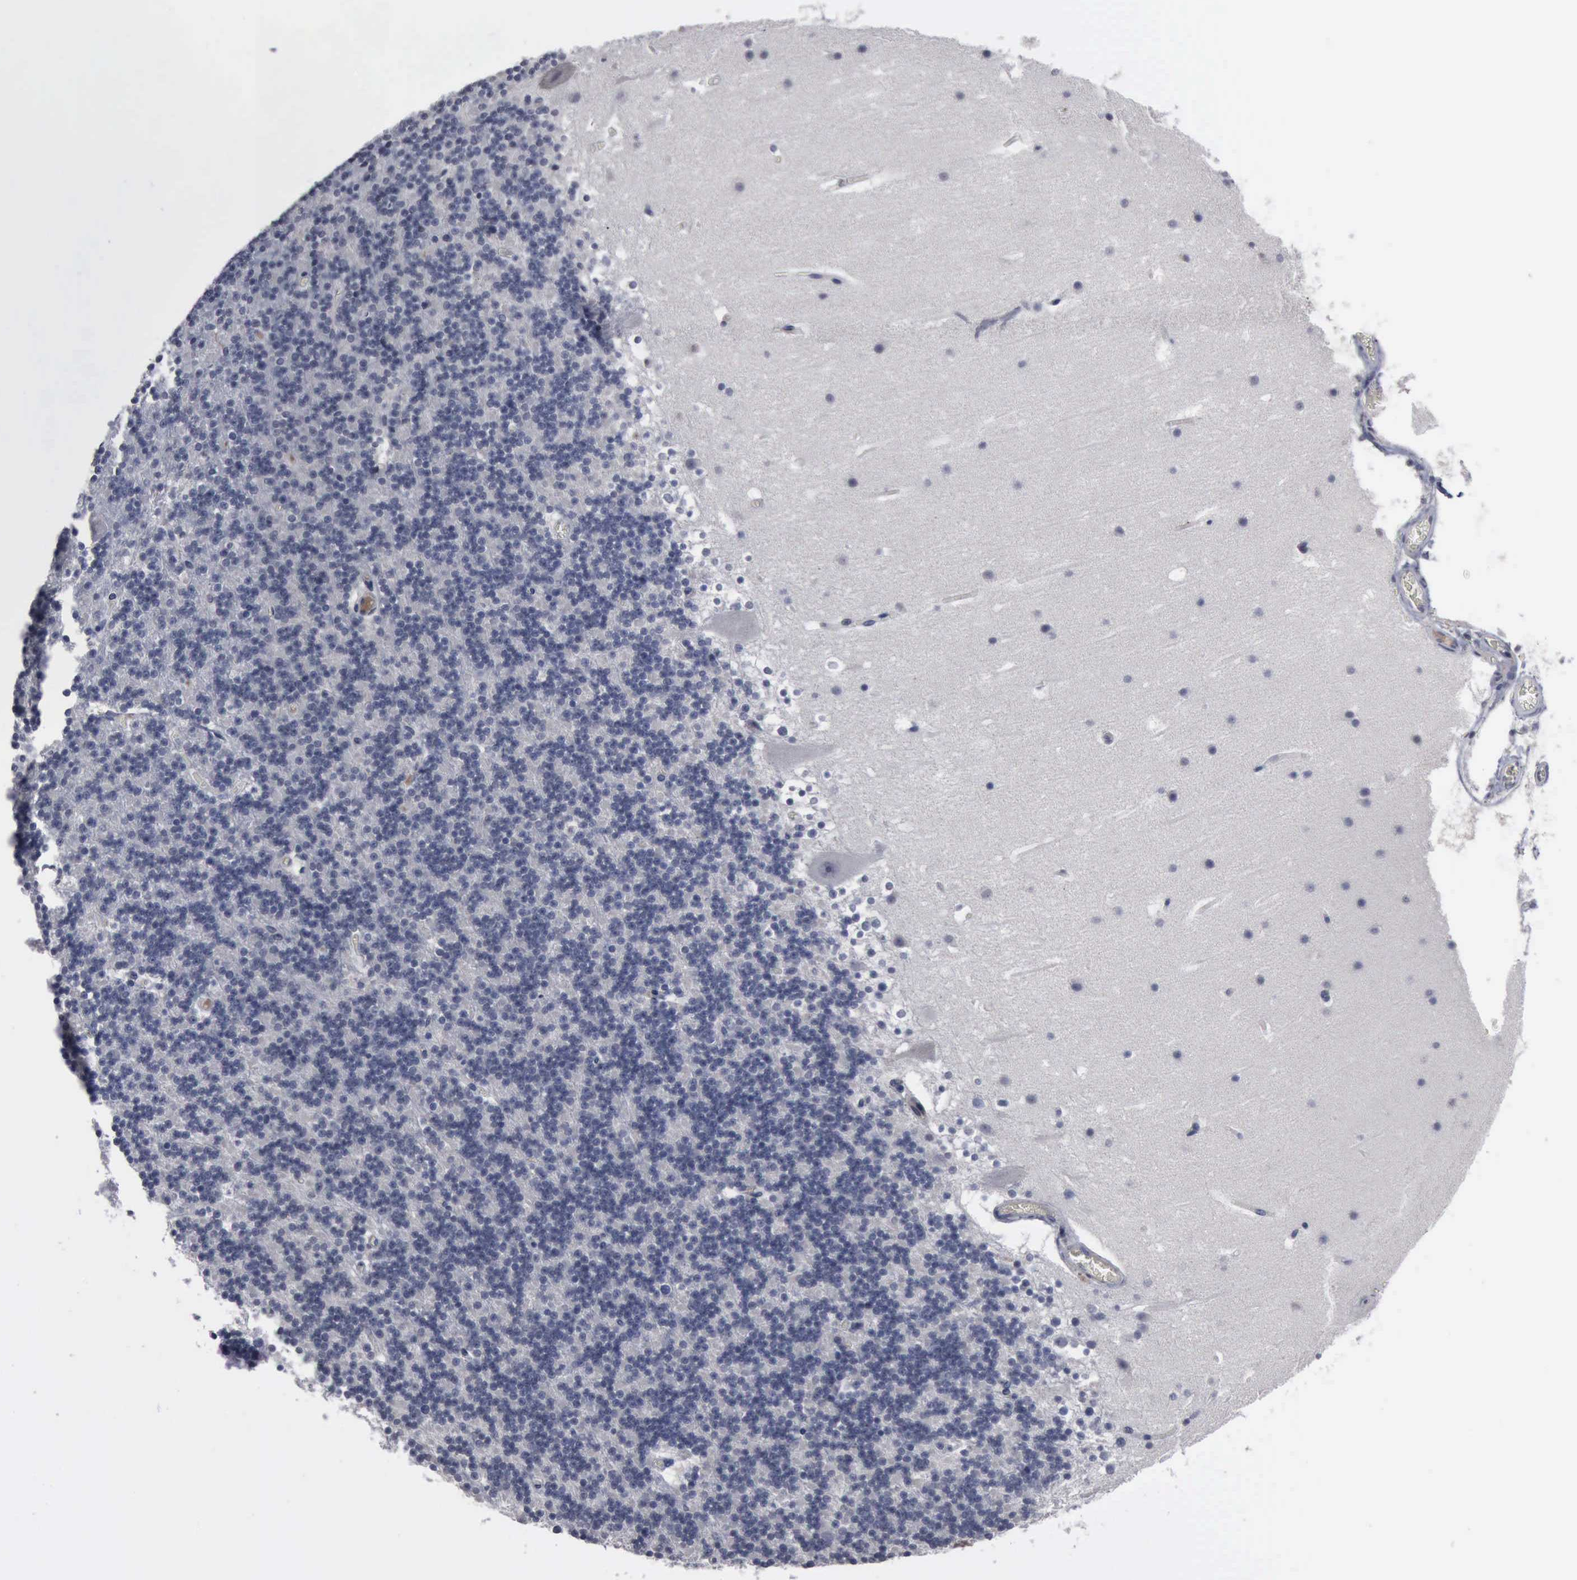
{"staining": {"intensity": "negative", "quantity": "none", "location": "none"}, "tissue": "cerebellum", "cell_type": "Cells in granular layer", "image_type": "normal", "snomed": [{"axis": "morphology", "description": "Normal tissue, NOS"}, {"axis": "topography", "description": "Cerebellum"}], "caption": "Image shows no significant protein positivity in cells in granular layer of benign cerebellum. (Immunohistochemistry (ihc), brightfield microscopy, high magnification).", "gene": "MYO18B", "patient": {"sex": "male", "age": 45}}